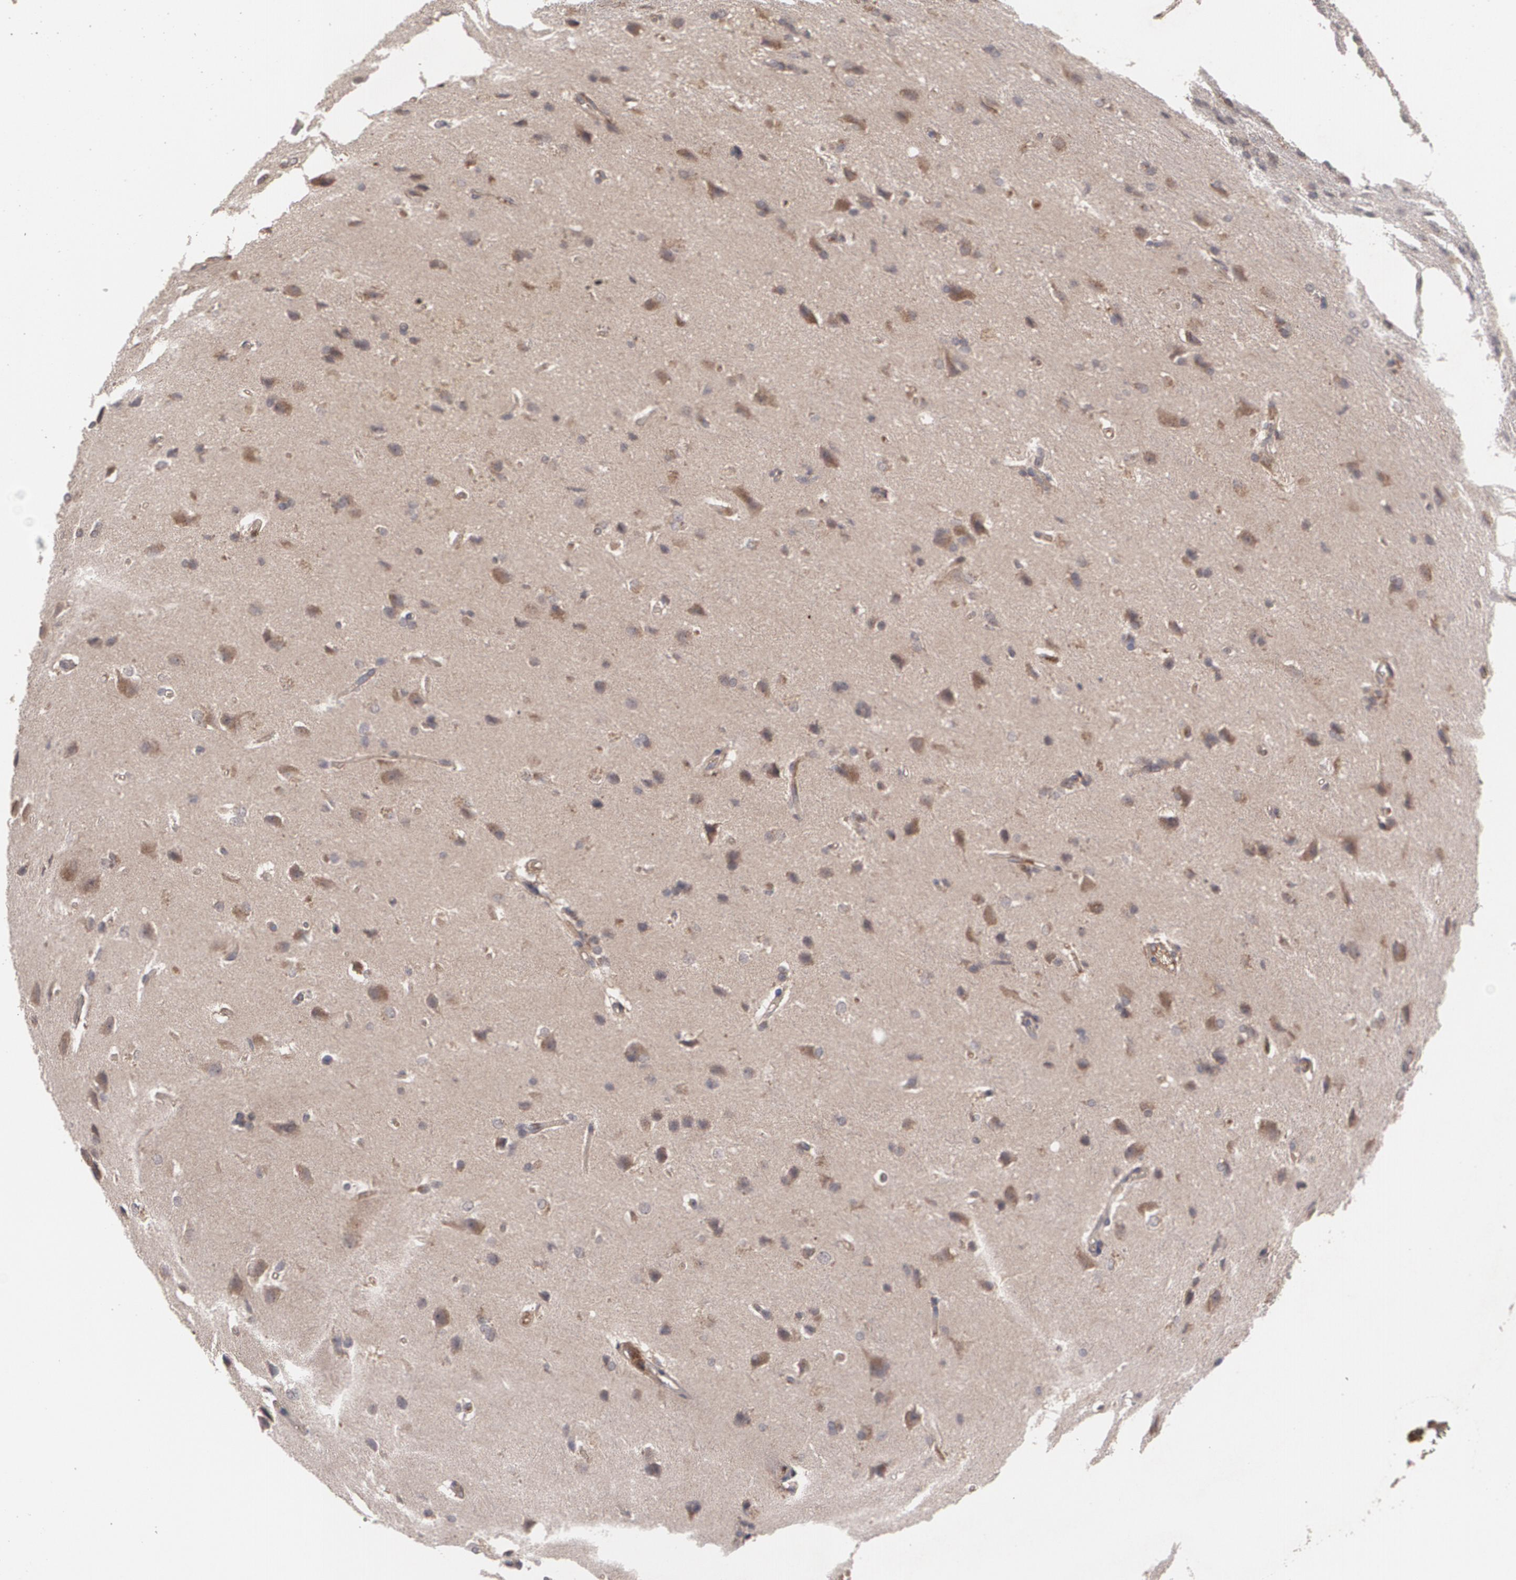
{"staining": {"intensity": "moderate", "quantity": ">75%", "location": "cytoplasmic/membranous"}, "tissue": "glioma", "cell_type": "Tumor cells", "image_type": "cancer", "snomed": [{"axis": "morphology", "description": "Glioma, malignant, High grade"}, {"axis": "topography", "description": "Brain"}], "caption": "Immunohistochemistry (IHC) histopathology image of neoplastic tissue: human malignant glioma (high-grade) stained using IHC reveals medium levels of moderate protein expression localized specifically in the cytoplasmic/membranous of tumor cells, appearing as a cytoplasmic/membranous brown color.", "gene": "ARF6", "patient": {"sex": "male", "age": 68}}